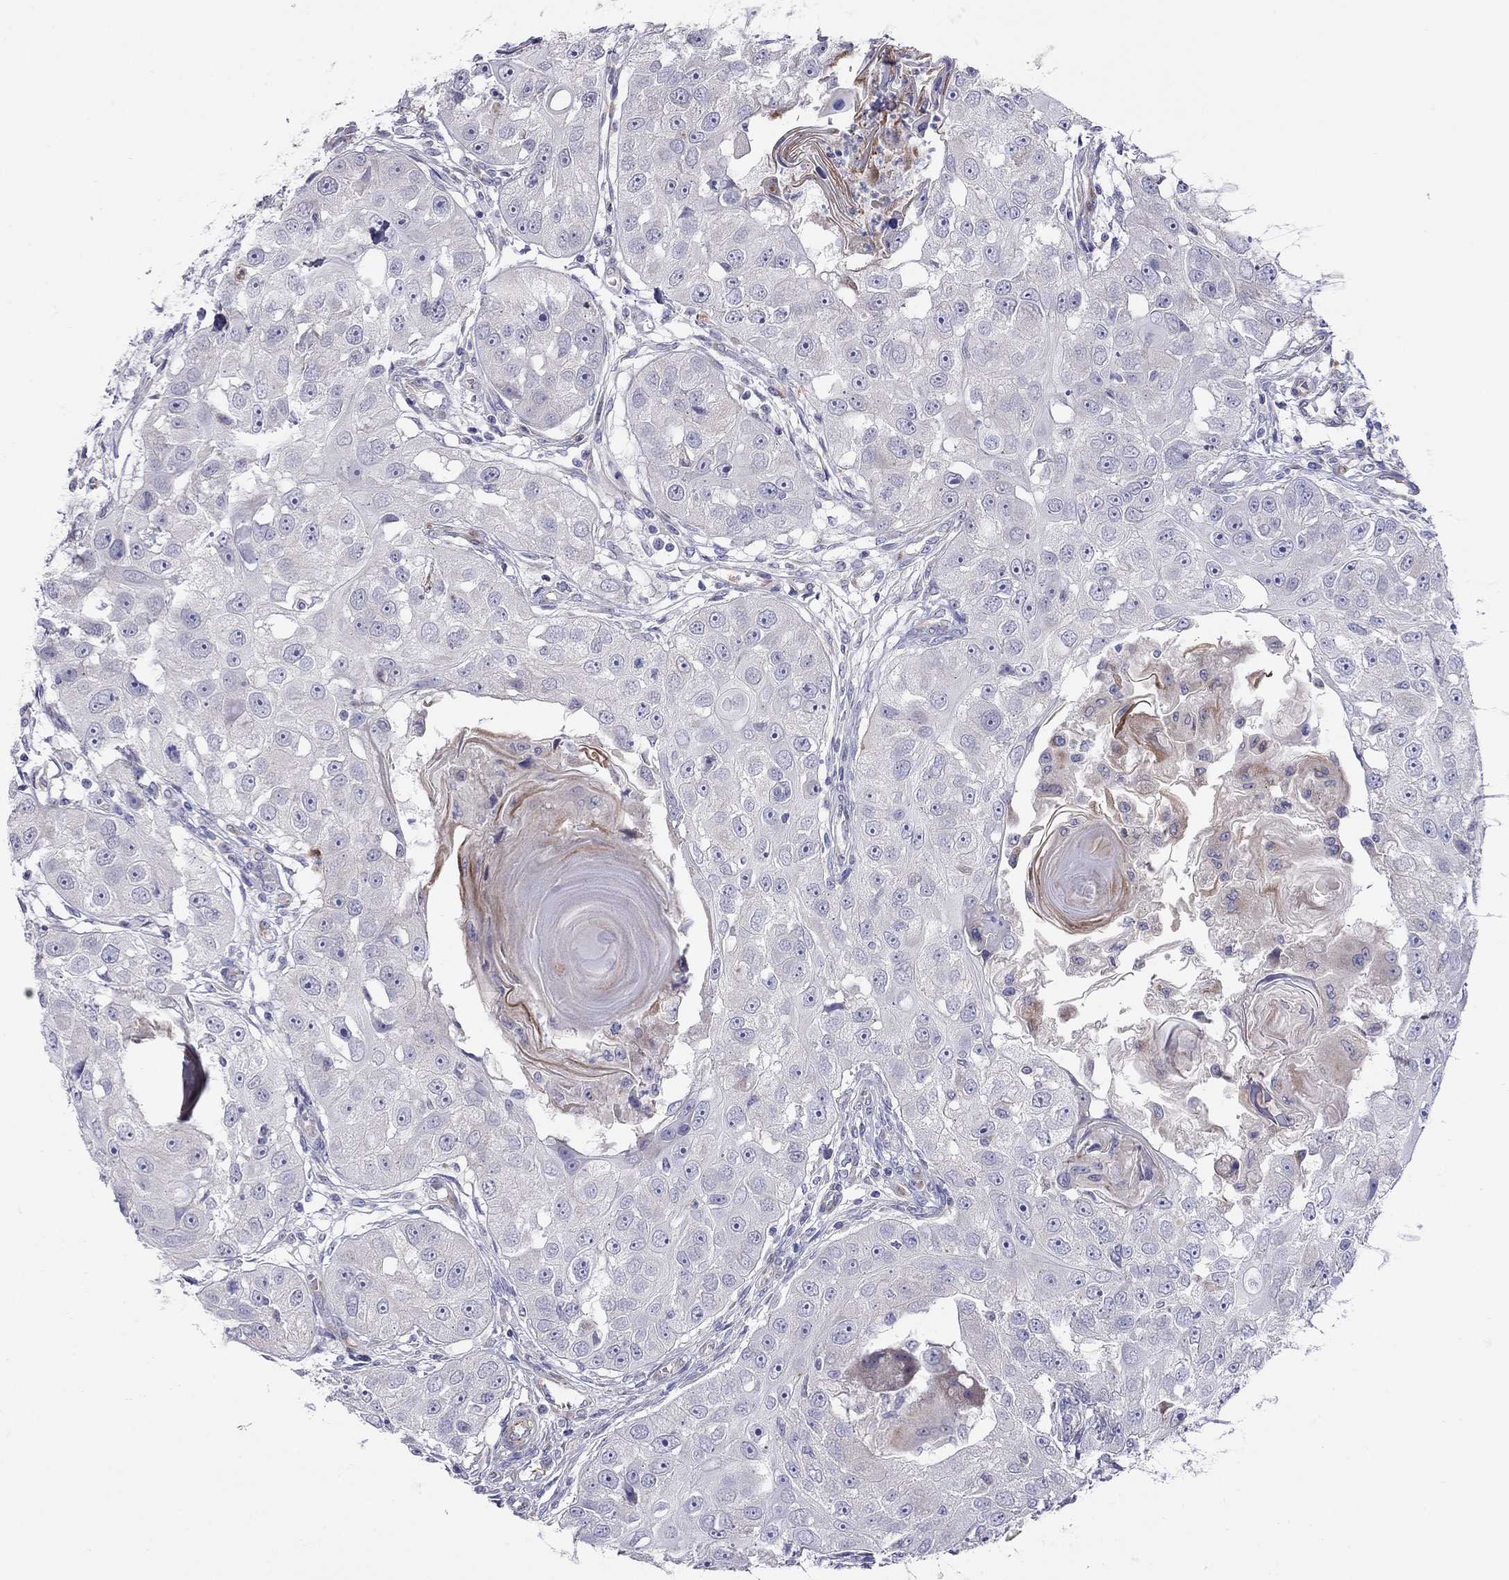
{"staining": {"intensity": "negative", "quantity": "none", "location": "none"}, "tissue": "head and neck cancer", "cell_type": "Tumor cells", "image_type": "cancer", "snomed": [{"axis": "morphology", "description": "Squamous cell carcinoma, NOS"}, {"axis": "topography", "description": "Head-Neck"}], "caption": "High power microscopy micrograph of an immunohistochemistry micrograph of head and neck cancer, revealing no significant staining in tumor cells. Nuclei are stained in blue.", "gene": "SPINT4", "patient": {"sex": "male", "age": 51}}